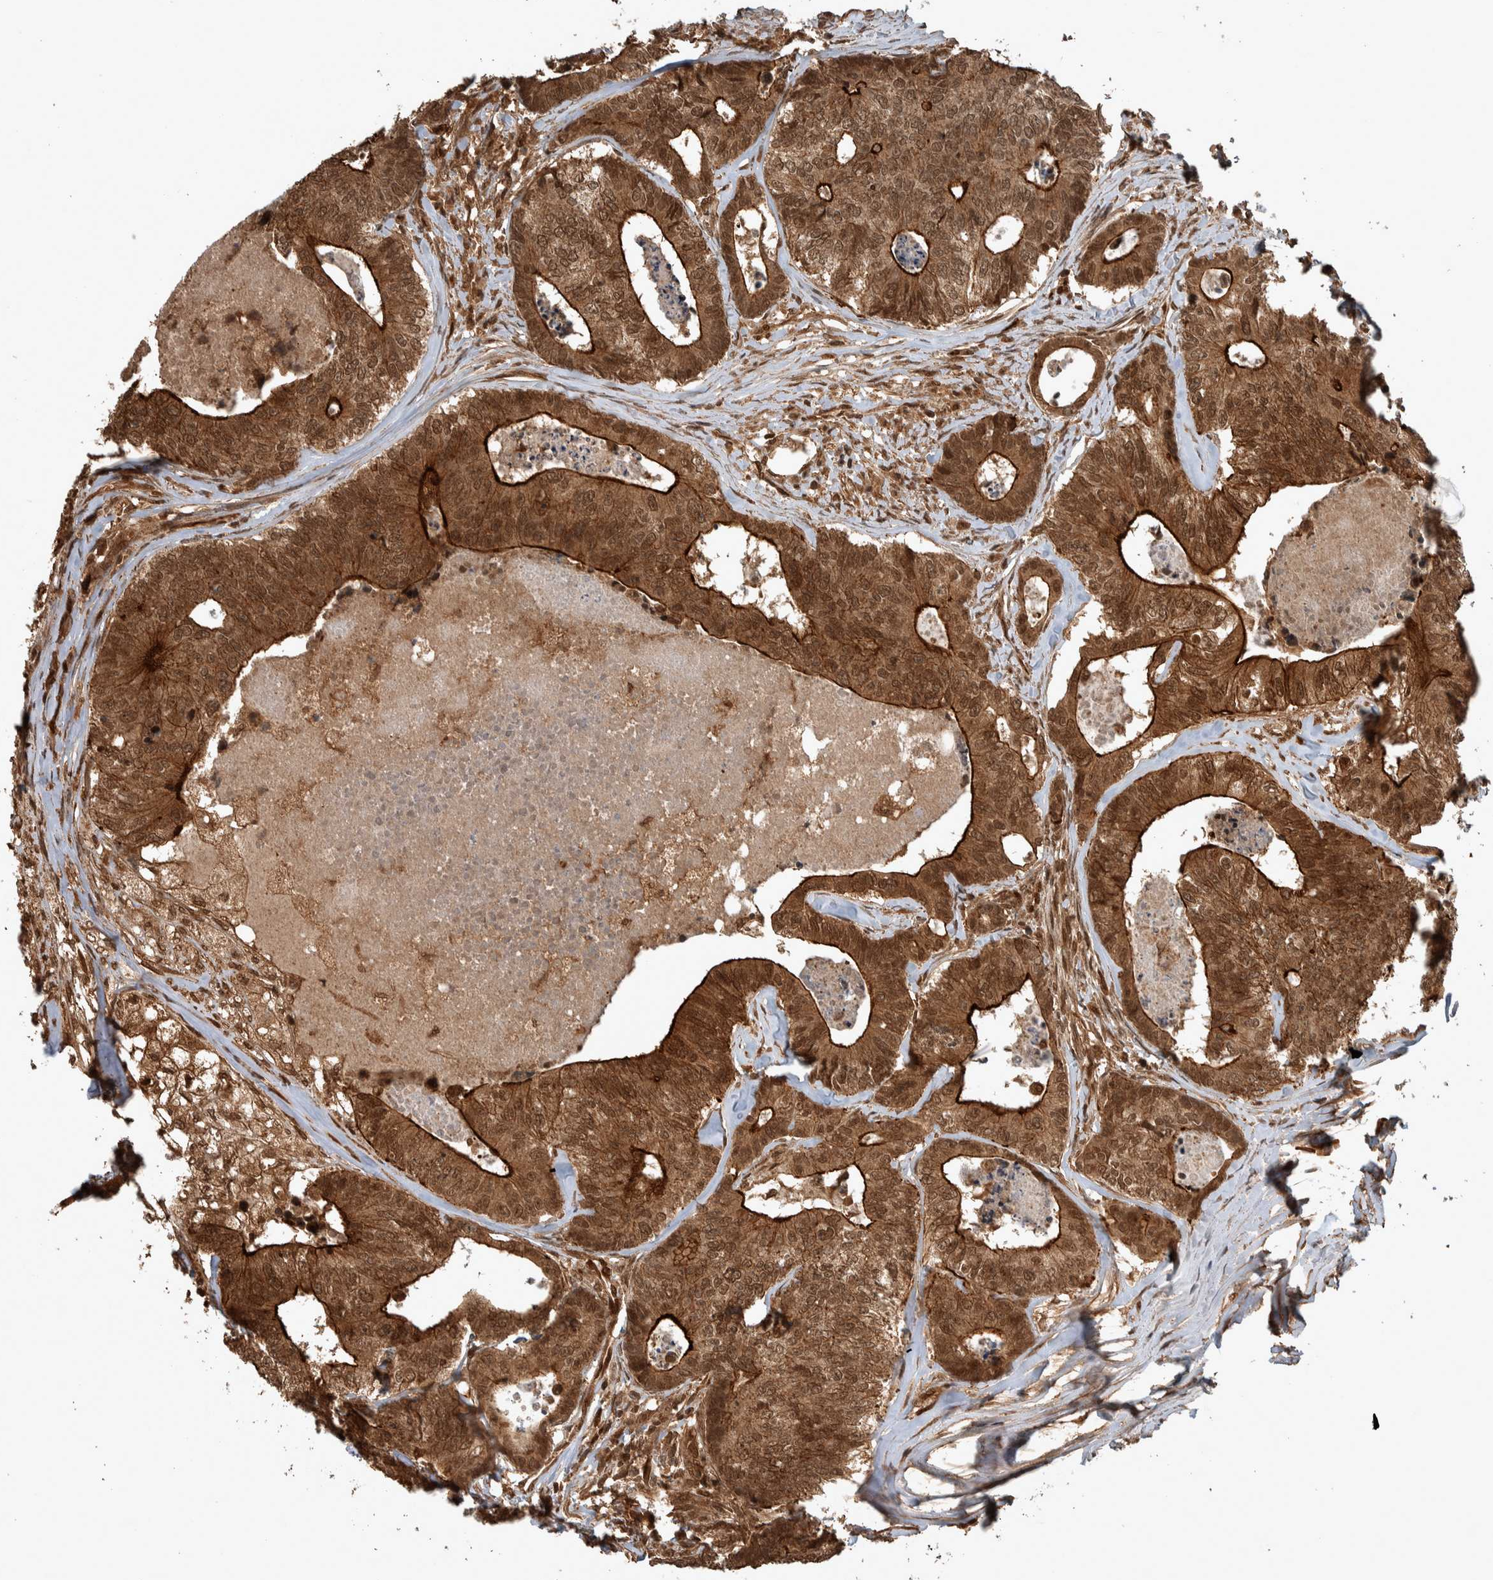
{"staining": {"intensity": "moderate", "quantity": ">75%", "location": "cytoplasmic/membranous,nuclear"}, "tissue": "colorectal cancer", "cell_type": "Tumor cells", "image_type": "cancer", "snomed": [{"axis": "morphology", "description": "Adenocarcinoma, NOS"}, {"axis": "topography", "description": "Colon"}], "caption": "Protein expression by immunohistochemistry (IHC) displays moderate cytoplasmic/membranous and nuclear expression in approximately >75% of tumor cells in colorectal adenocarcinoma. (DAB (3,3'-diaminobenzidine) IHC, brown staining for protein, blue staining for nuclei).", "gene": "CNTROB", "patient": {"sex": "female", "age": 67}}